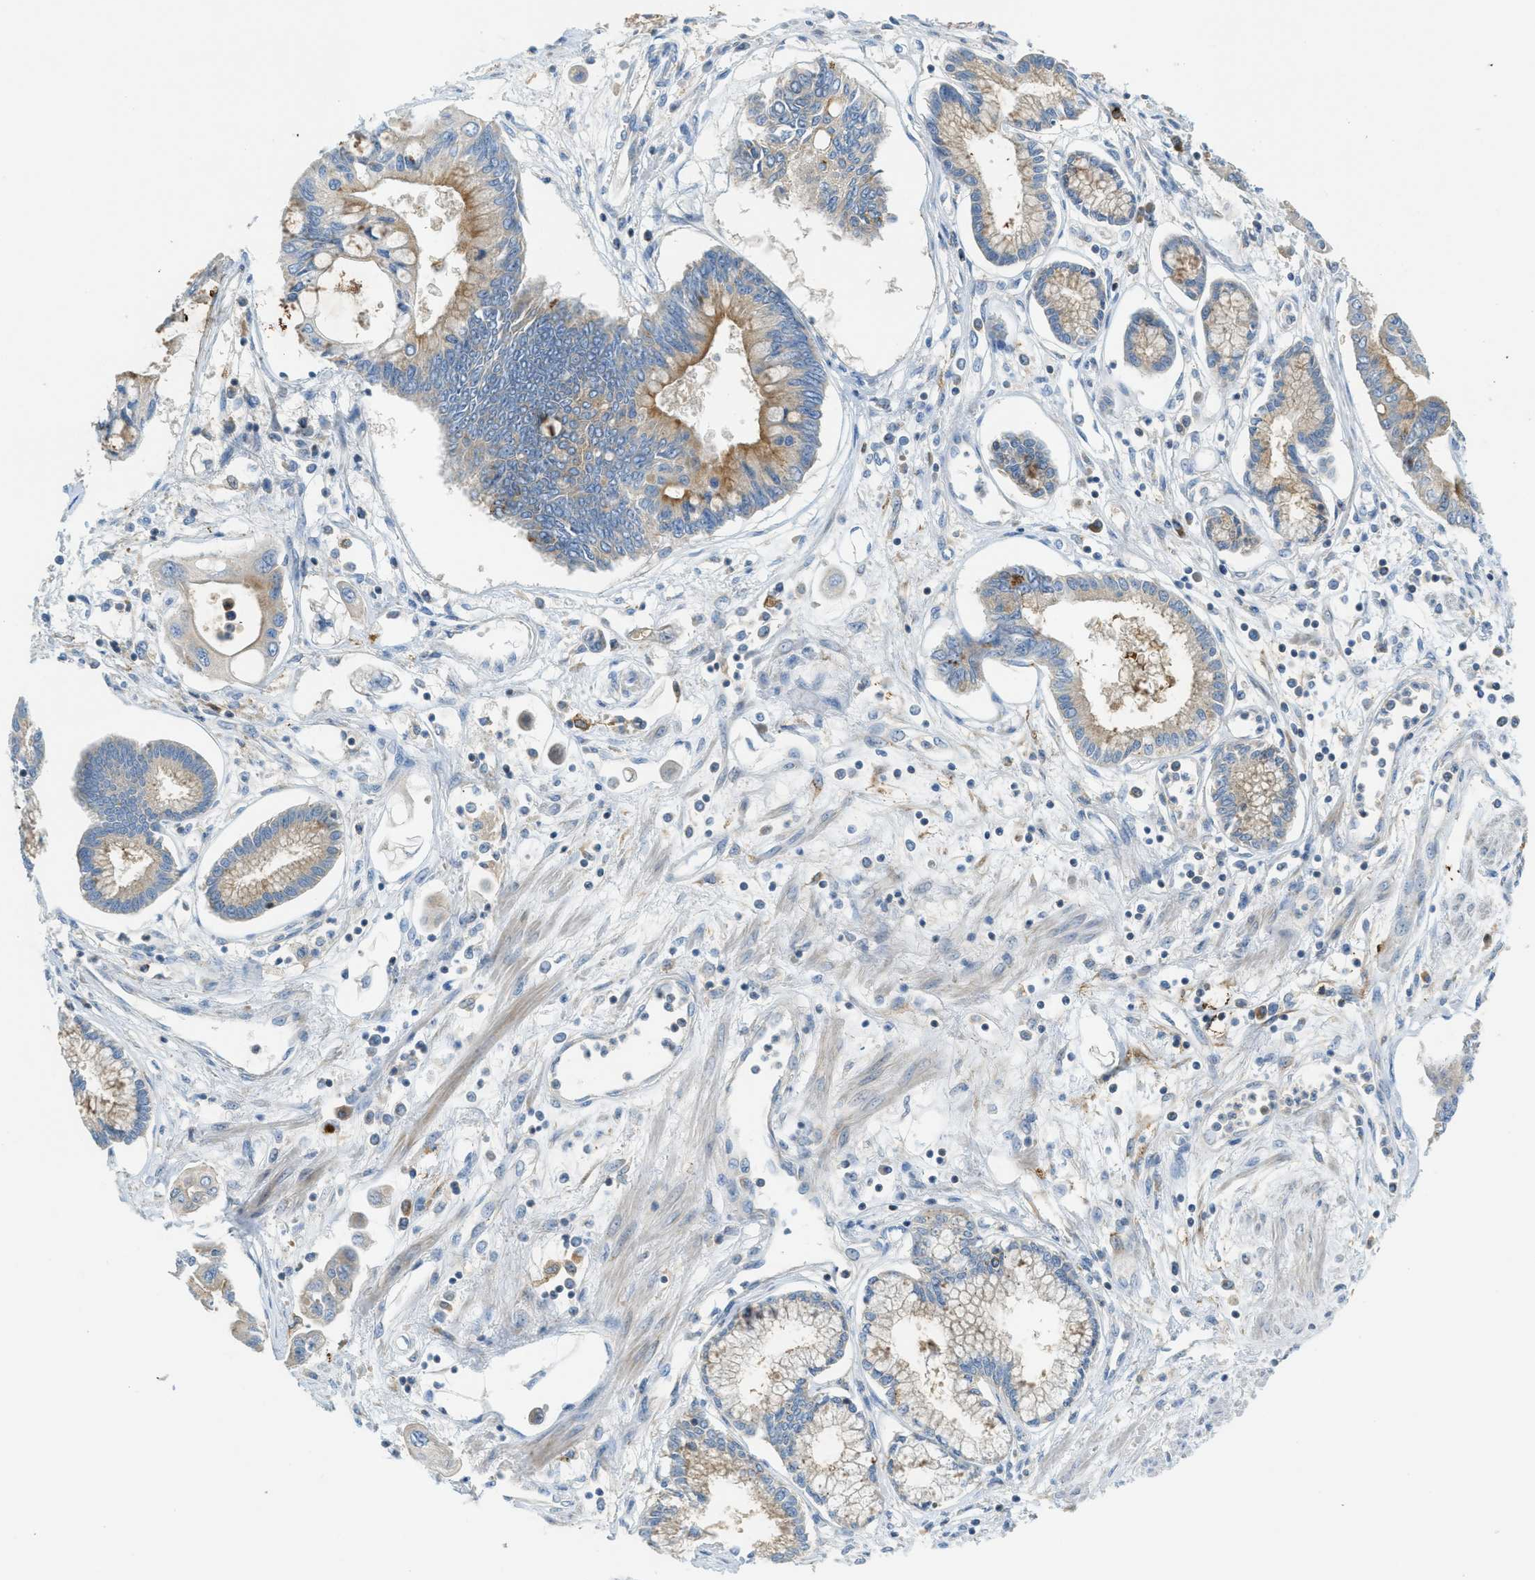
{"staining": {"intensity": "moderate", "quantity": "<25%", "location": "cytoplasmic/membranous"}, "tissue": "pancreatic cancer", "cell_type": "Tumor cells", "image_type": "cancer", "snomed": [{"axis": "morphology", "description": "Adenocarcinoma, NOS"}, {"axis": "topography", "description": "Pancreas"}], "caption": "Protein expression analysis of human pancreatic adenocarcinoma reveals moderate cytoplasmic/membranous staining in approximately <25% of tumor cells.", "gene": "RFFL", "patient": {"sex": "female", "age": 77}}